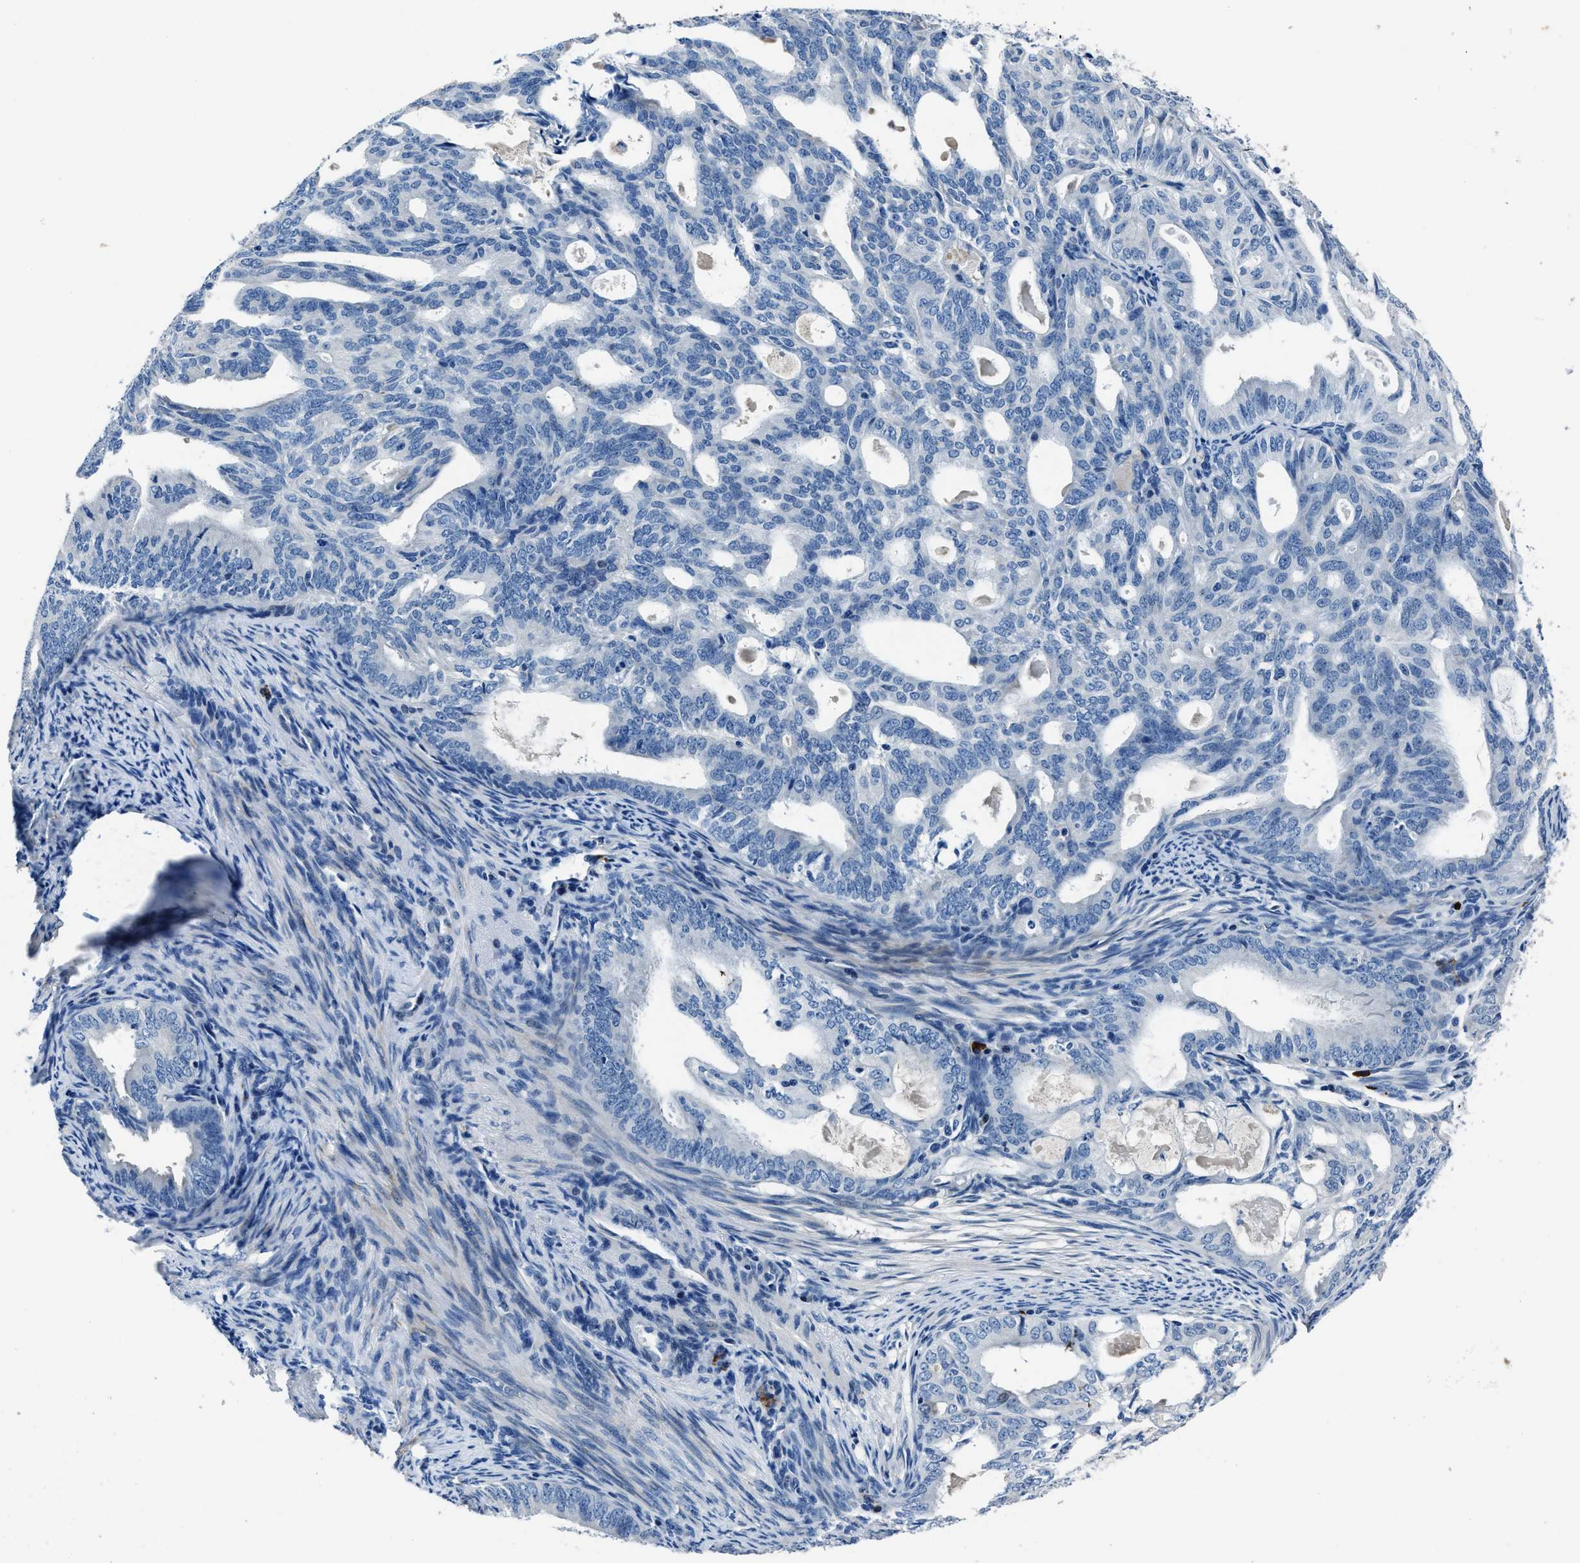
{"staining": {"intensity": "negative", "quantity": "none", "location": "none"}, "tissue": "endometrial cancer", "cell_type": "Tumor cells", "image_type": "cancer", "snomed": [{"axis": "morphology", "description": "Adenocarcinoma, NOS"}, {"axis": "topography", "description": "Endometrium"}], "caption": "Image shows no protein expression in tumor cells of adenocarcinoma (endometrial) tissue.", "gene": "NACAD", "patient": {"sex": "female", "age": 58}}